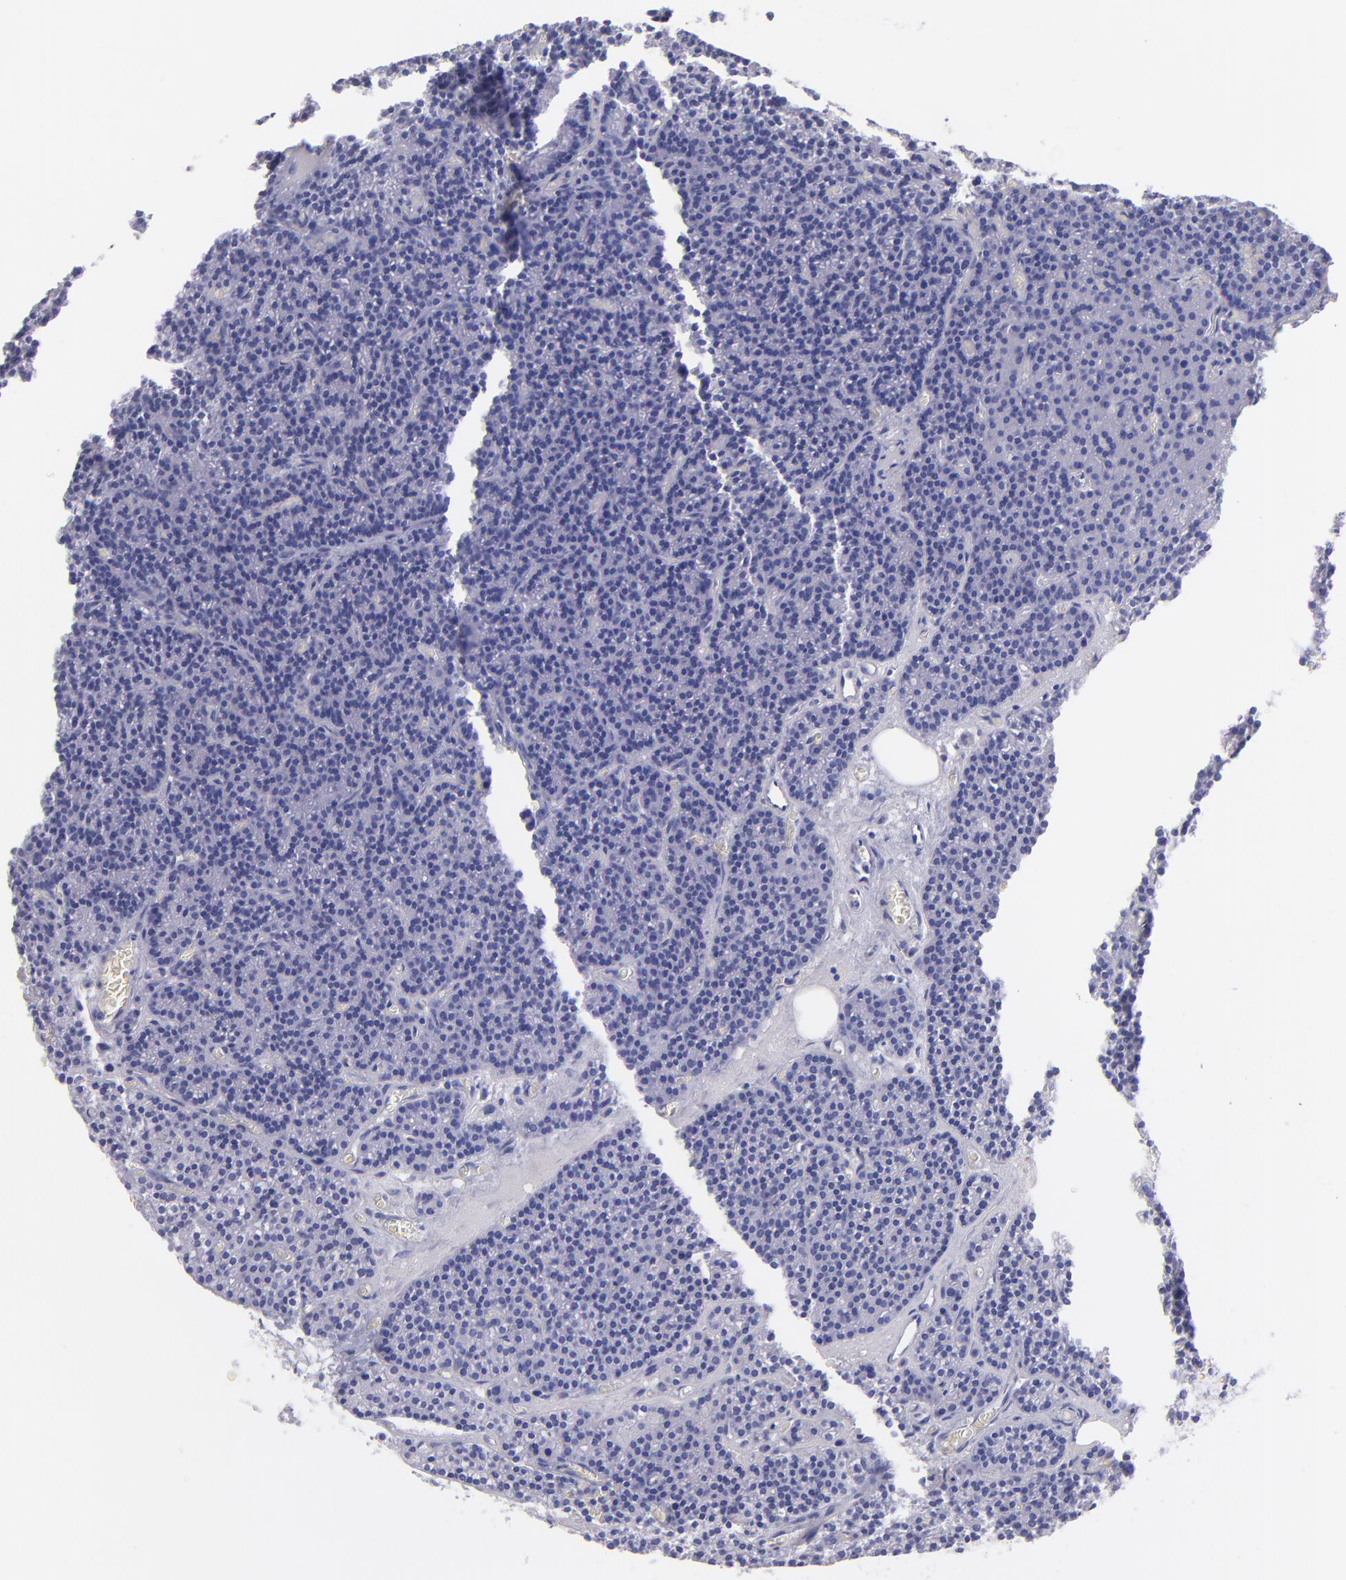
{"staining": {"intensity": "negative", "quantity": "none", "location": "none"}, "tissue": "parathyroid gland", "cell_type": "Glandular cells", "image_type": "normal", "snomed": [{"axis": "morphology", "description": "Normal tissue, NOS"}, {"axis": "topography", "description": "Parathyroid gland"}], "caption": "A high-resolution histopathology image shows immunohistochemistry staining of benign parathyroid gland, which displays no significant staining in glandular cells.", "gene": "CNP", "patient": {"sex": "male", "age": 57}}